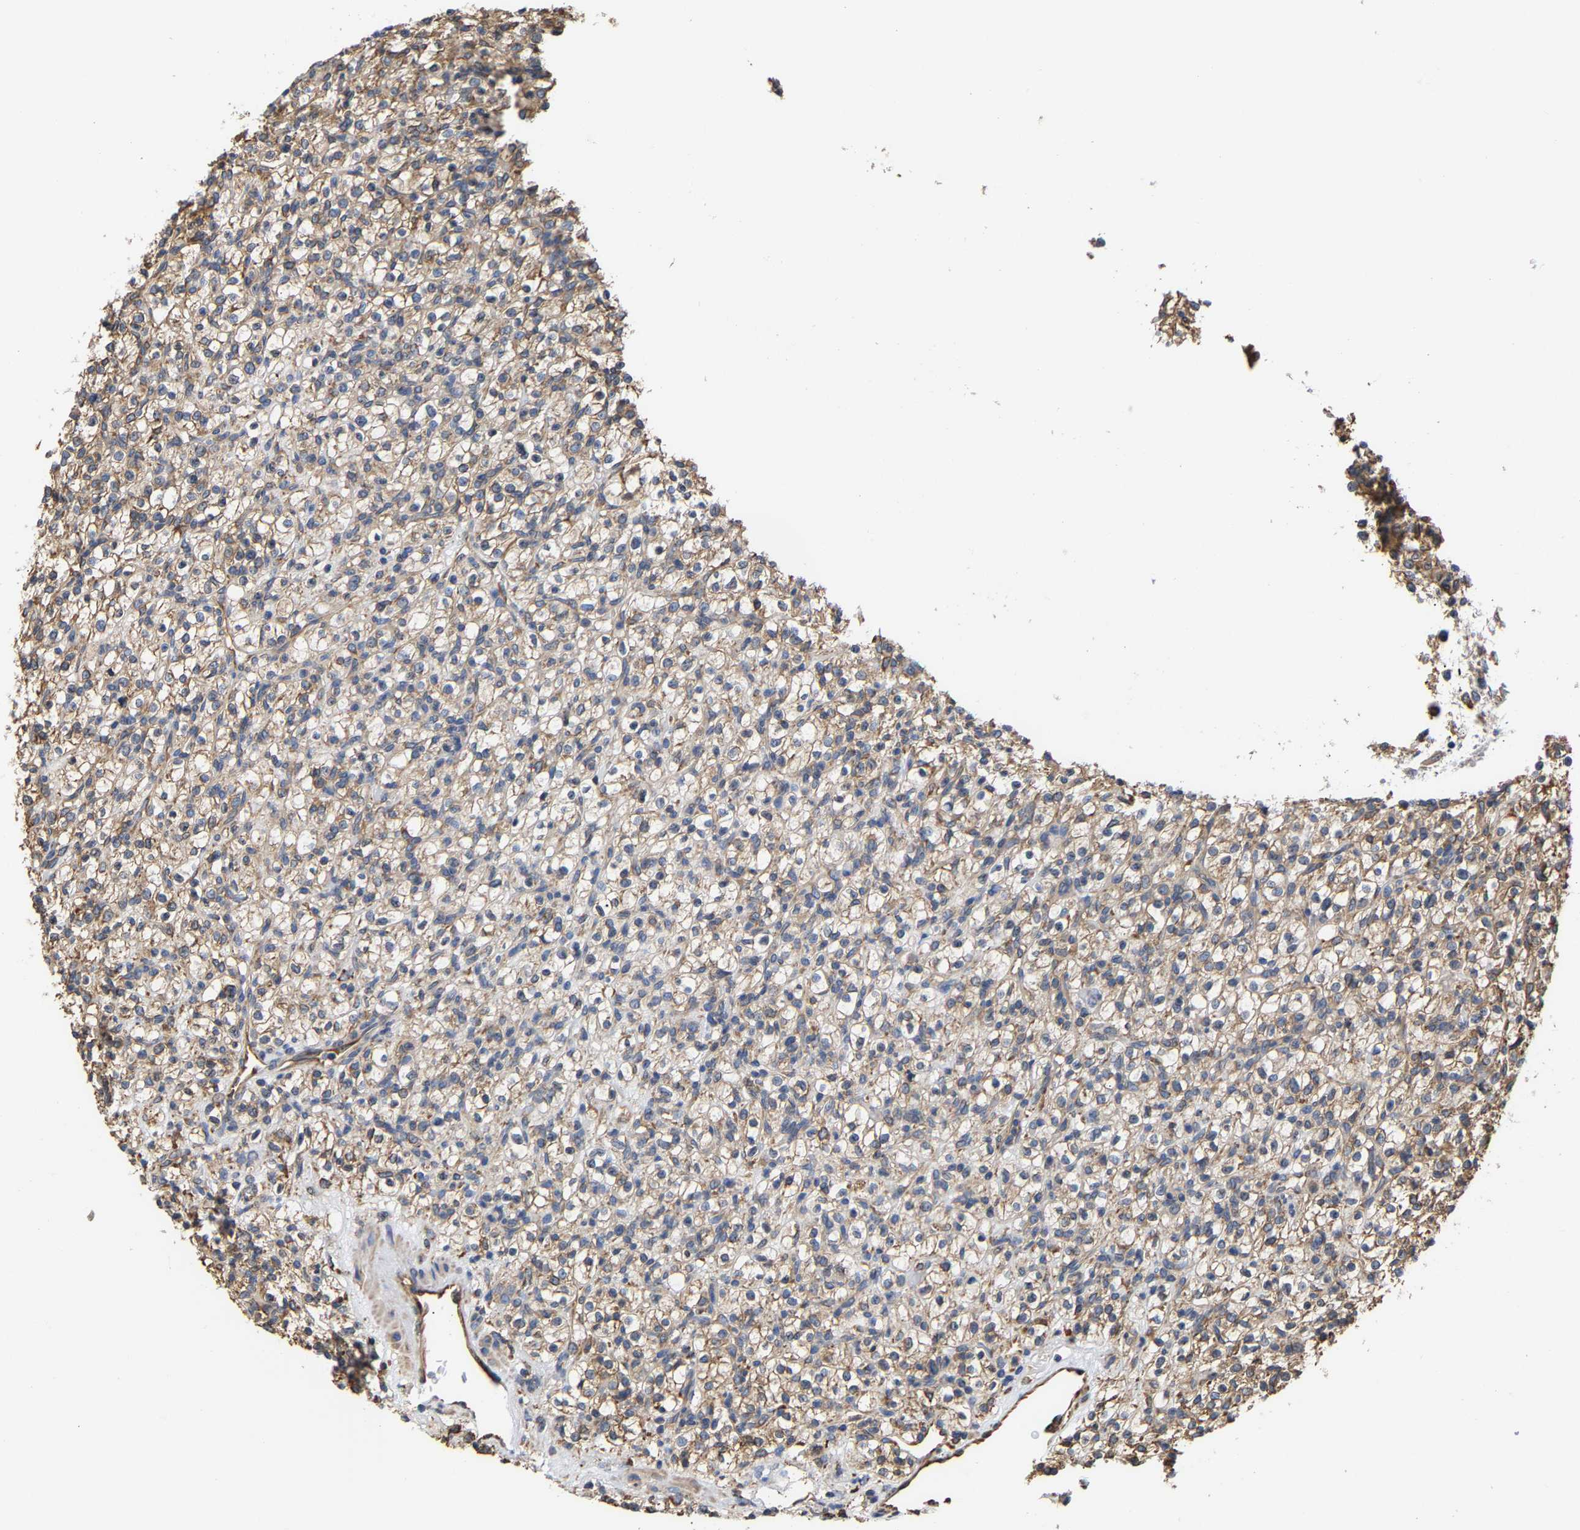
{"staining": {"intensity": "weak", "quantity": ">75%", "location": "cytoplasmic/membranous"}, "tissue": "renal cancer", "cell_type": "Tumor cells", "image_type": "cancer", "snomed": [{"axis": "morphology", "description": "Normal tissue, NOS"}, {"axis": "morphology", "description": "Adenocarcinoma, NOS"}, {"axis": "topography", "description": "Kidney"}], "caption": "The micrograph demonstrates a brown stain indicating the presence of a protein in the cytoplasmic/membranous of tumor cells in adenocarcinoma (renal).", "gene": "ARAP1", "patient": {"sex": "female", "age": 72}}